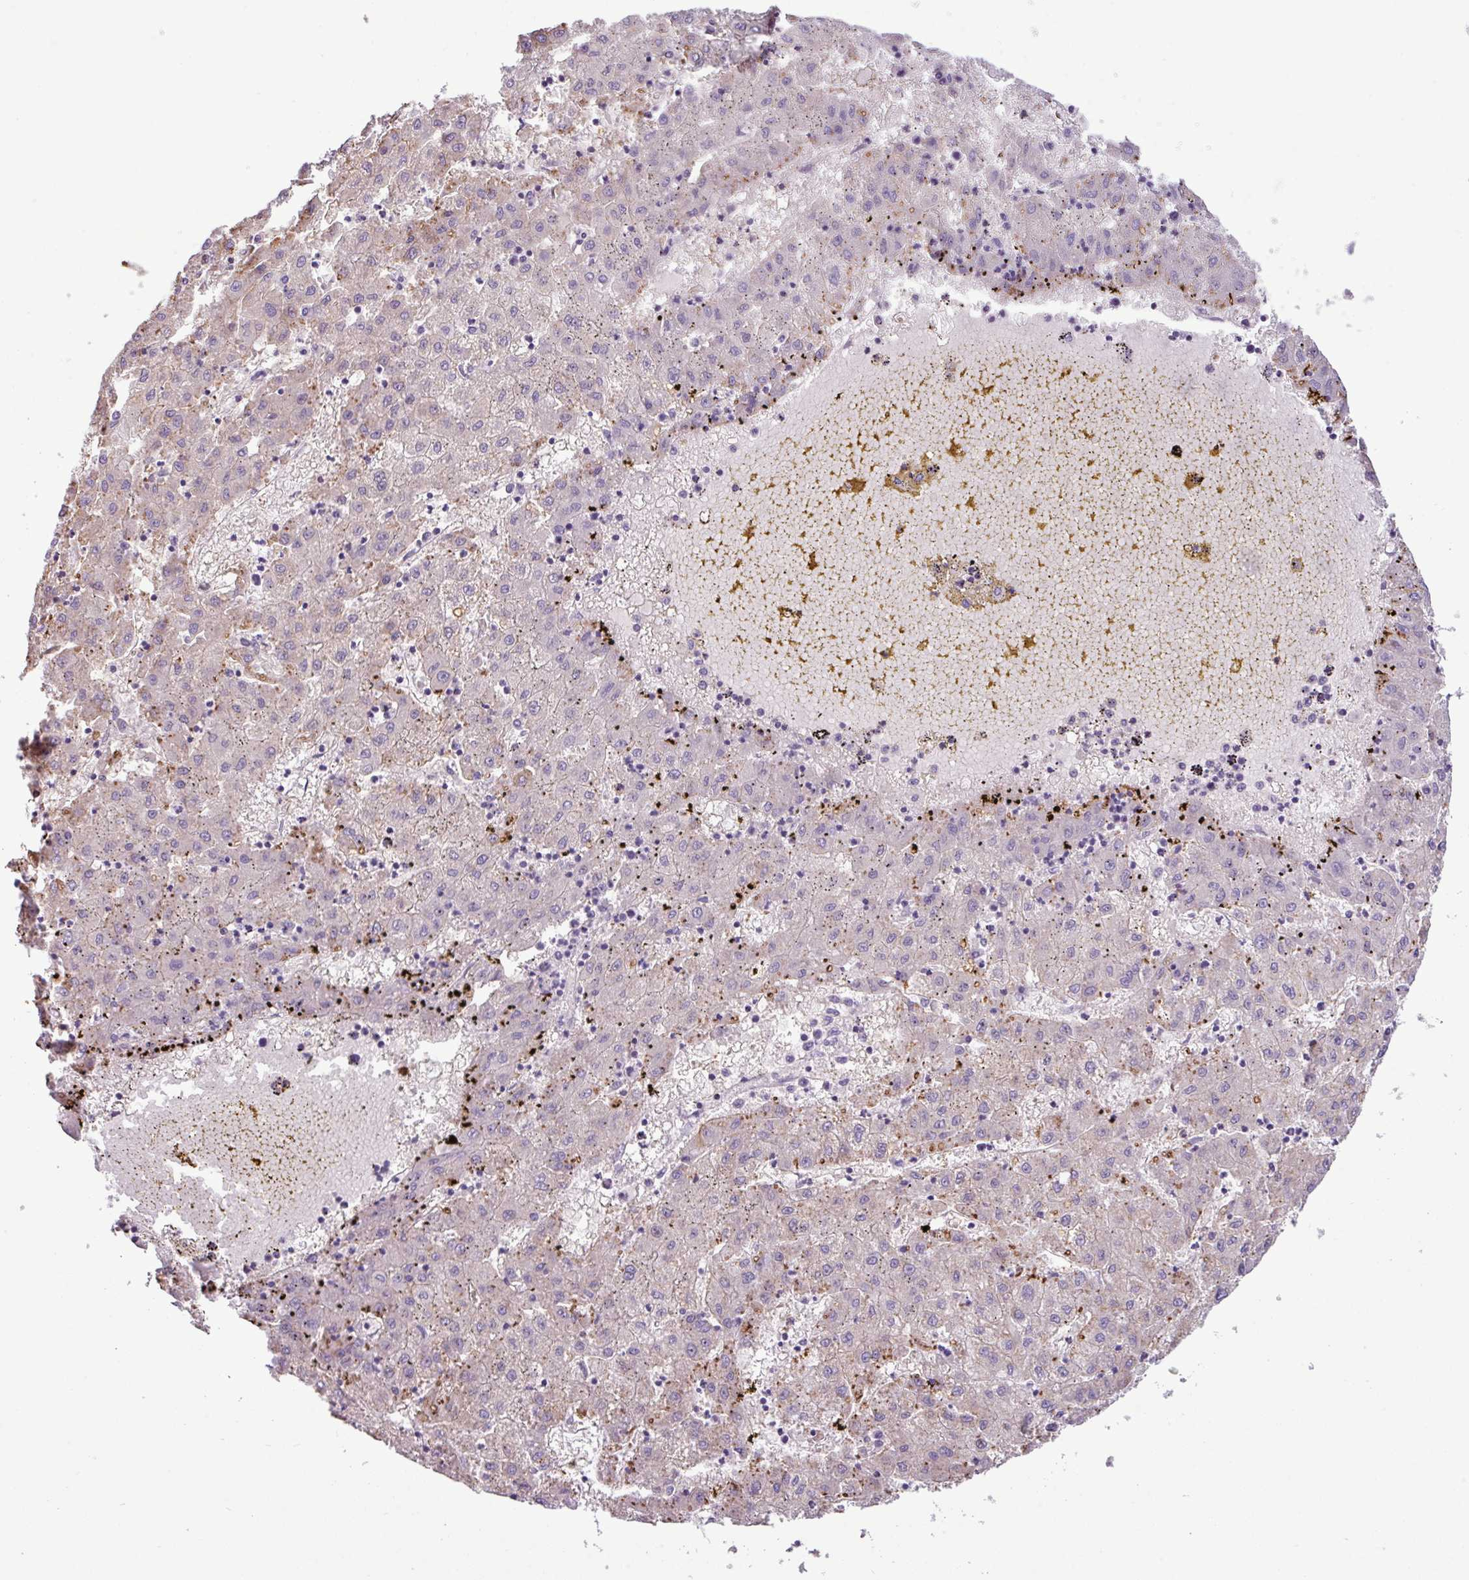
{"staining": {"intensity": "weak", "quantity": "<25%", "location": "cytoplasmic/membranous"}, "tissue": "liver cancer", "cell_type": "Tumor cells", "image_type": "cancer", "snomed": [{"axis": "morphology", "description": "Carcinoma, Hepatocellular, NOS"}, {"axis": "topography", "description": "Liver"}], "caption": "Immunohistochemical staining of liver hepatocellular carcinoma shows no significant positivity in tumor cells. (DAB IHC, high magnification).", "gene": "PNLDC1", "patient": {"sex": "male", "age": 72}}